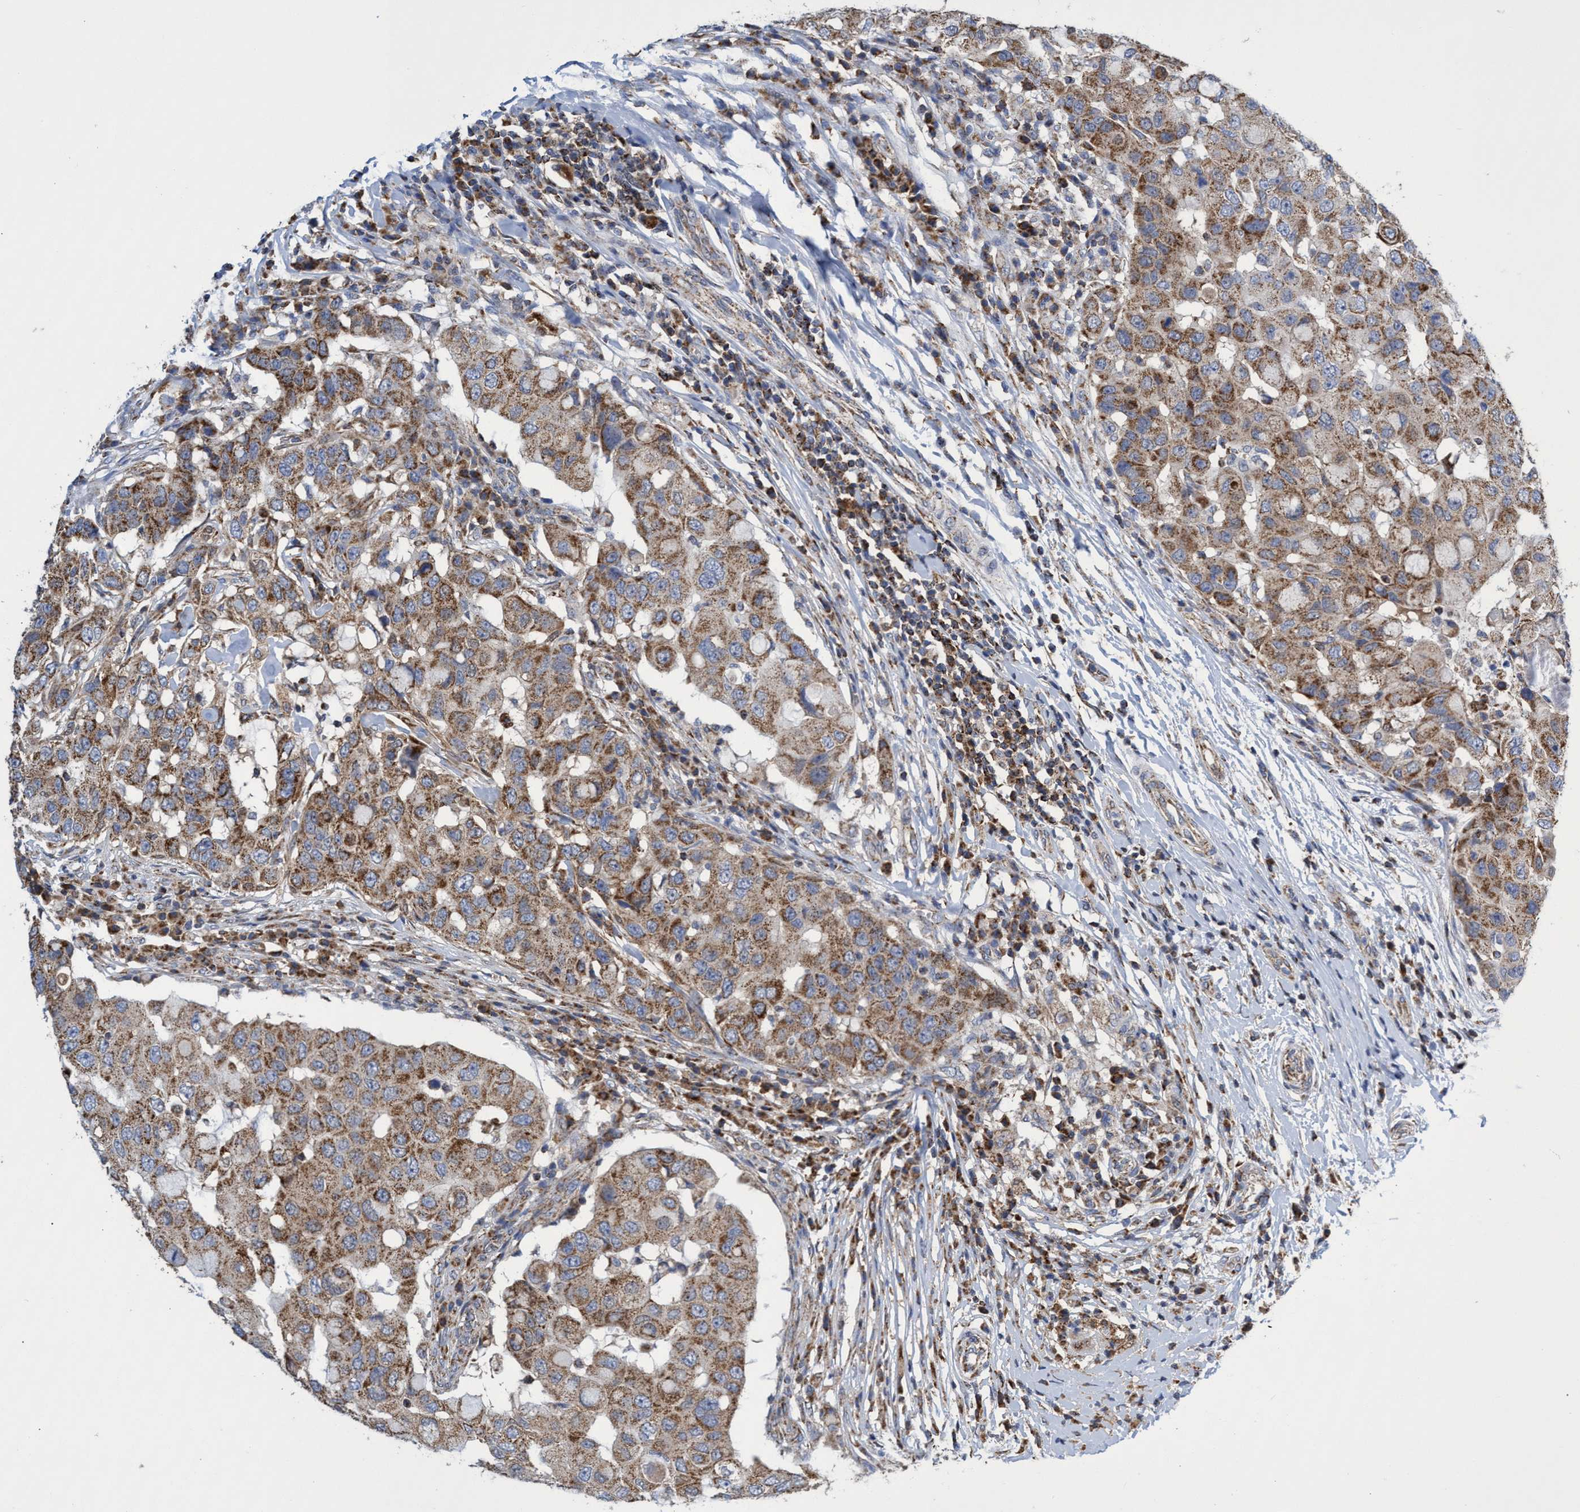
{"staining": {"intensity": "moderate", "quantity": ">75%", "location": "cytoplasmic/membranous"}, "tissue": "breast cancer", "cell_type": "Tumor cells", "image_type": "cancer", "snomed": [{"axis": "morphology", "description": "Duct carcinoma"}, {"axis": "topography", "description": "Breast"}], "caption": "Approximately >75% of tumor cells in human infiltrating ductal carcinoma (breast) show moderate cytoplasmic/membranous protein staining as visualized by brown immunohistochemical staining.", "gene": "CRYZ", "patient": {"sex": "female", "age": 27}}